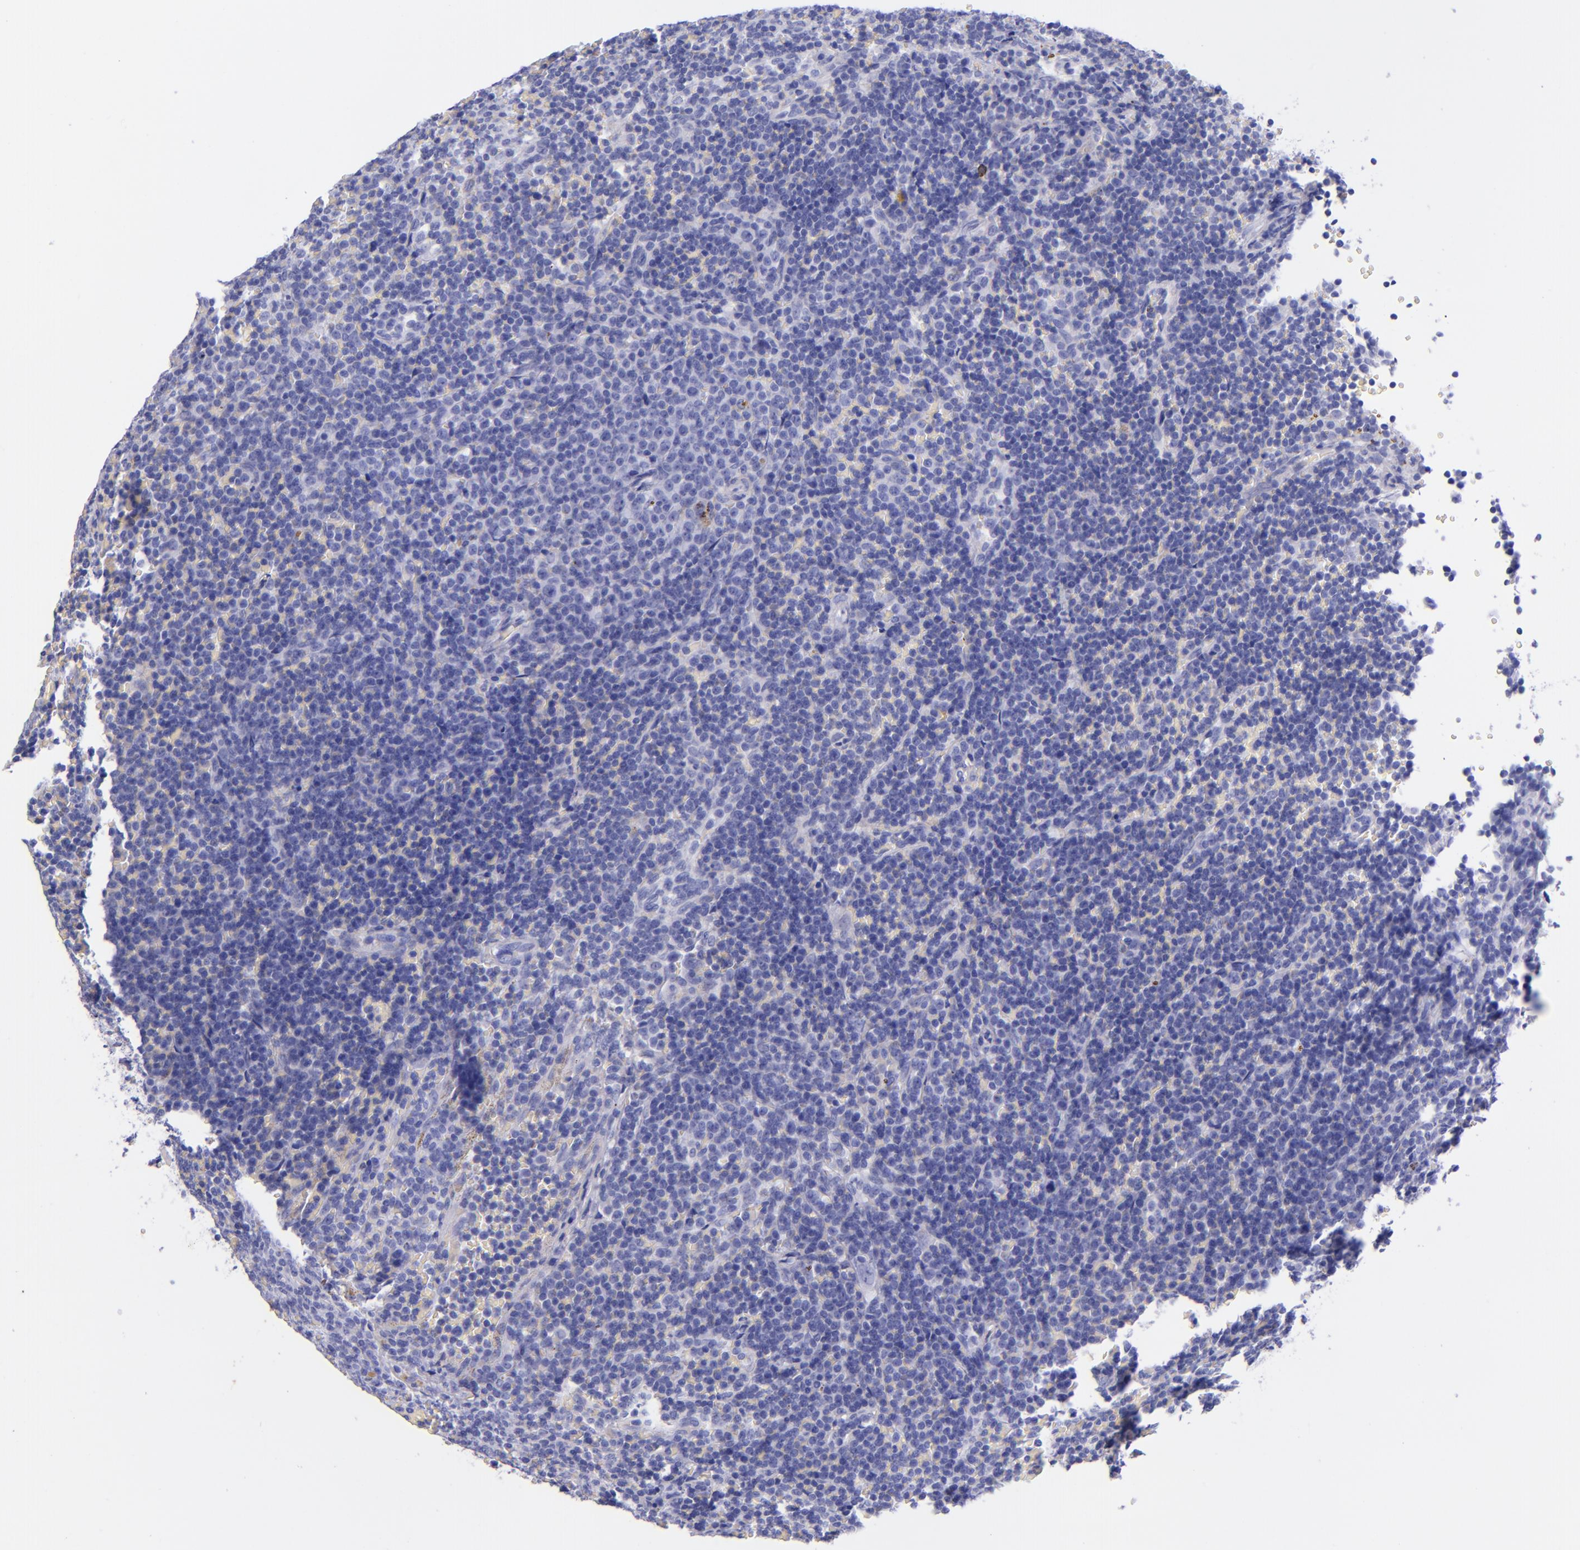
{"staining": {"intensity": "negative", "quantity": "none", "location": "none"}, "tissue": "lymphoma", "cell_type": "Tumor cells", "image_type": "cancer", "snomed": [{"axis": "morphology", "description": "Malignant lymphoma, non-Hodgkin's type, Low grade"}, {"axis": "topography", "description": "Spleen"}], "caption": "The immunohistochemistry image has no significant staining in tumor cells of lymphoma tissue.", "gene": "LAG3", "patient": {"sex": "male", "age": 80}}